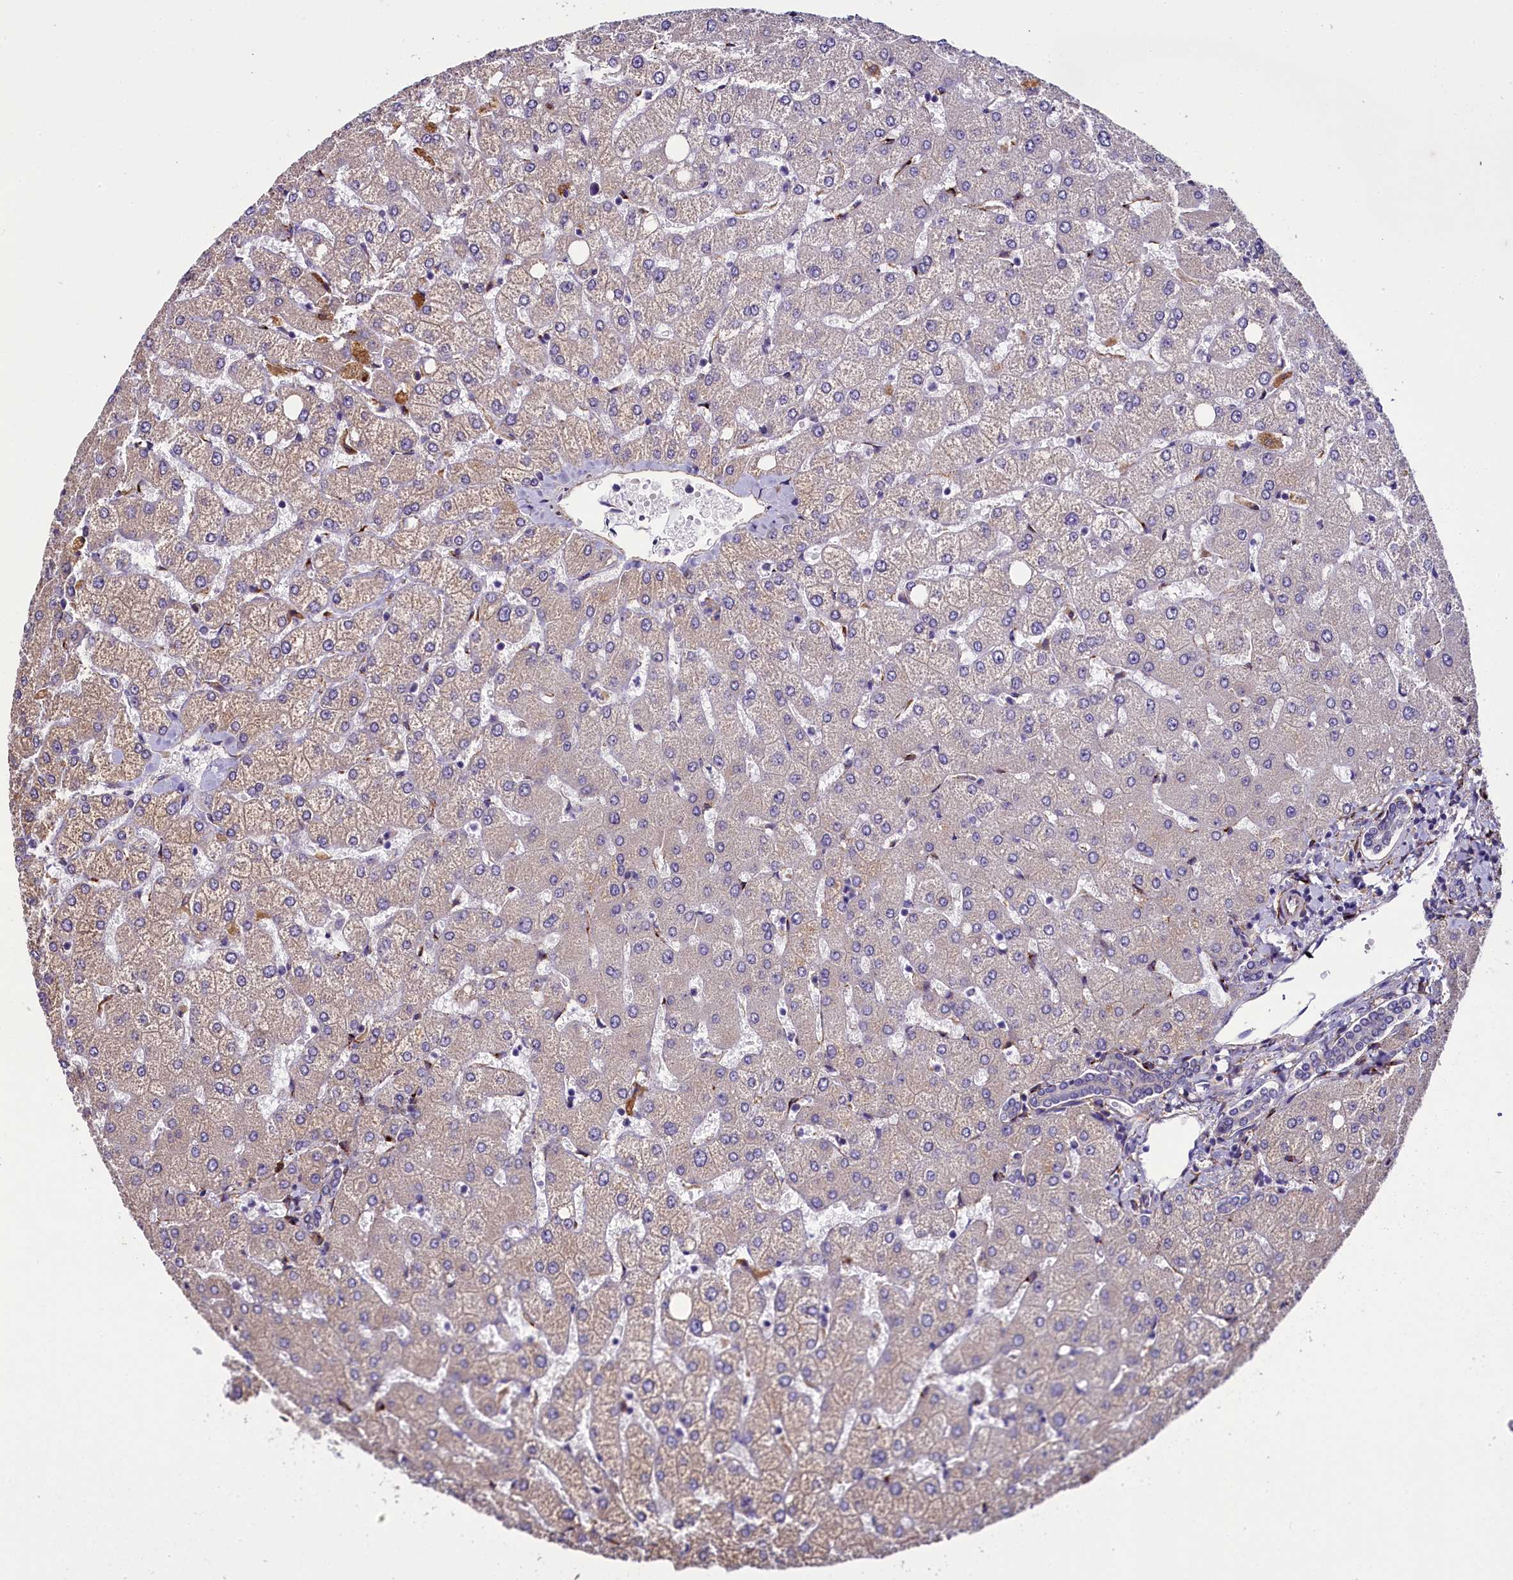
{"staining": {"intensity": "negative", "quantity": "none", "location": "none"}, "tissue": "liver", "cell_type": "Cholangiocytes", "image_type": "normal", "snomed": [{"axis": "morphology", "description": "Normal tissue, NOS"}, {"axis": "topography", "description": "Liver"}], "caption": "This is an IHC photomicrograph of normal human liver. There is no staining in cholangiocytes.", "gene": "MRC2", "patient": {"sex": "female", "age": 54}}